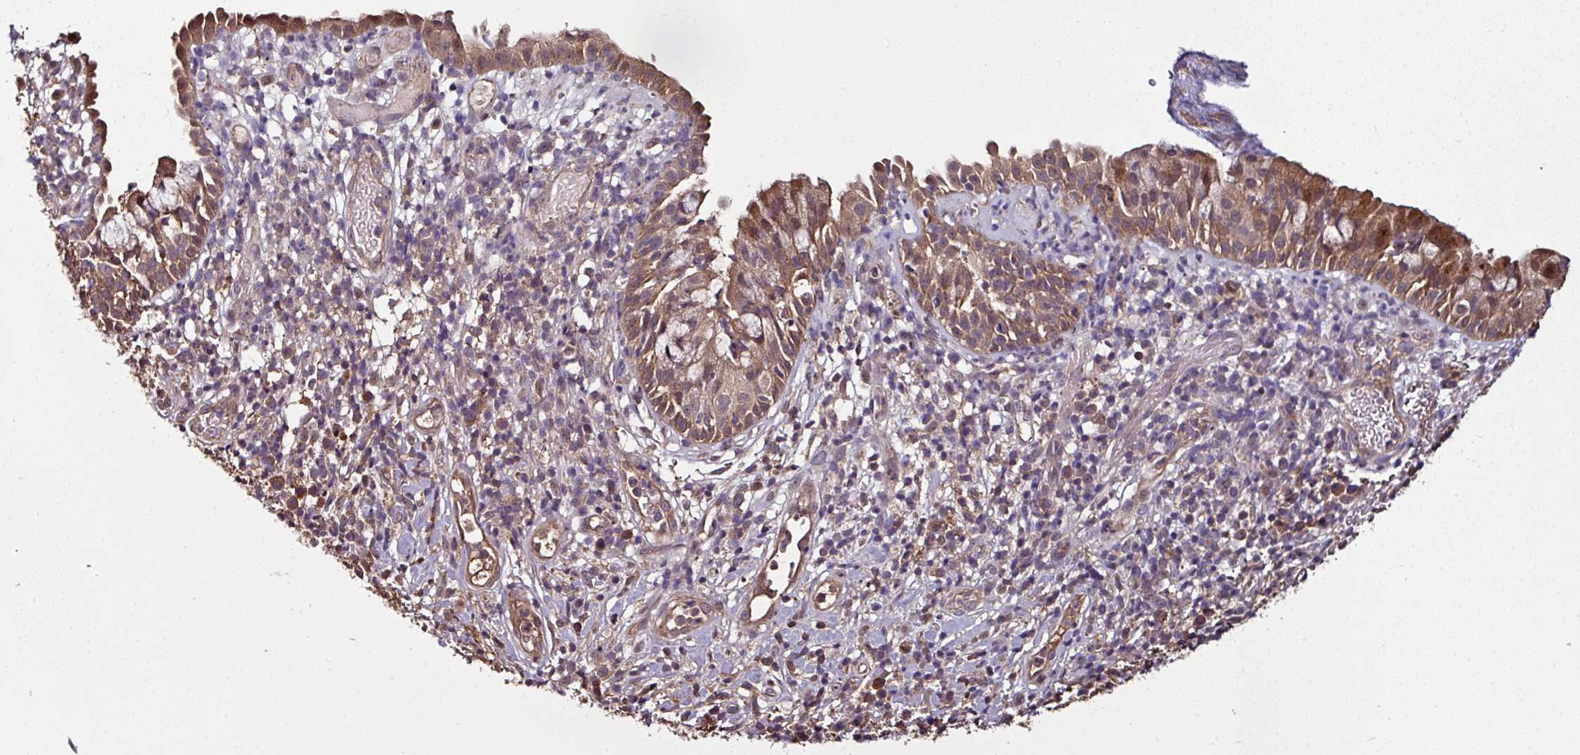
{"staining": {"intensity": "moderate", "quantity": ">75%", "location": "cytoplasmic/membranous"}, "tissue": "nasopharynx", "cell_type": "Respiratory epithelial cells", "image_type": "normal", "snomed": [{"axis": "morphology", "description": "Normal tissue, NOS"}, {"axis": "topography", "description": "Nasopharynx"}], "caption": "About >75% of respiratory epithelial cells in benign nasopharynx exhibit moderate cytoplasmic/membranous protein staining as visualized by brown immunohistochemical staining.", "gene": "GNPDA1", "patient": {"sex": "male", "age": 65}}